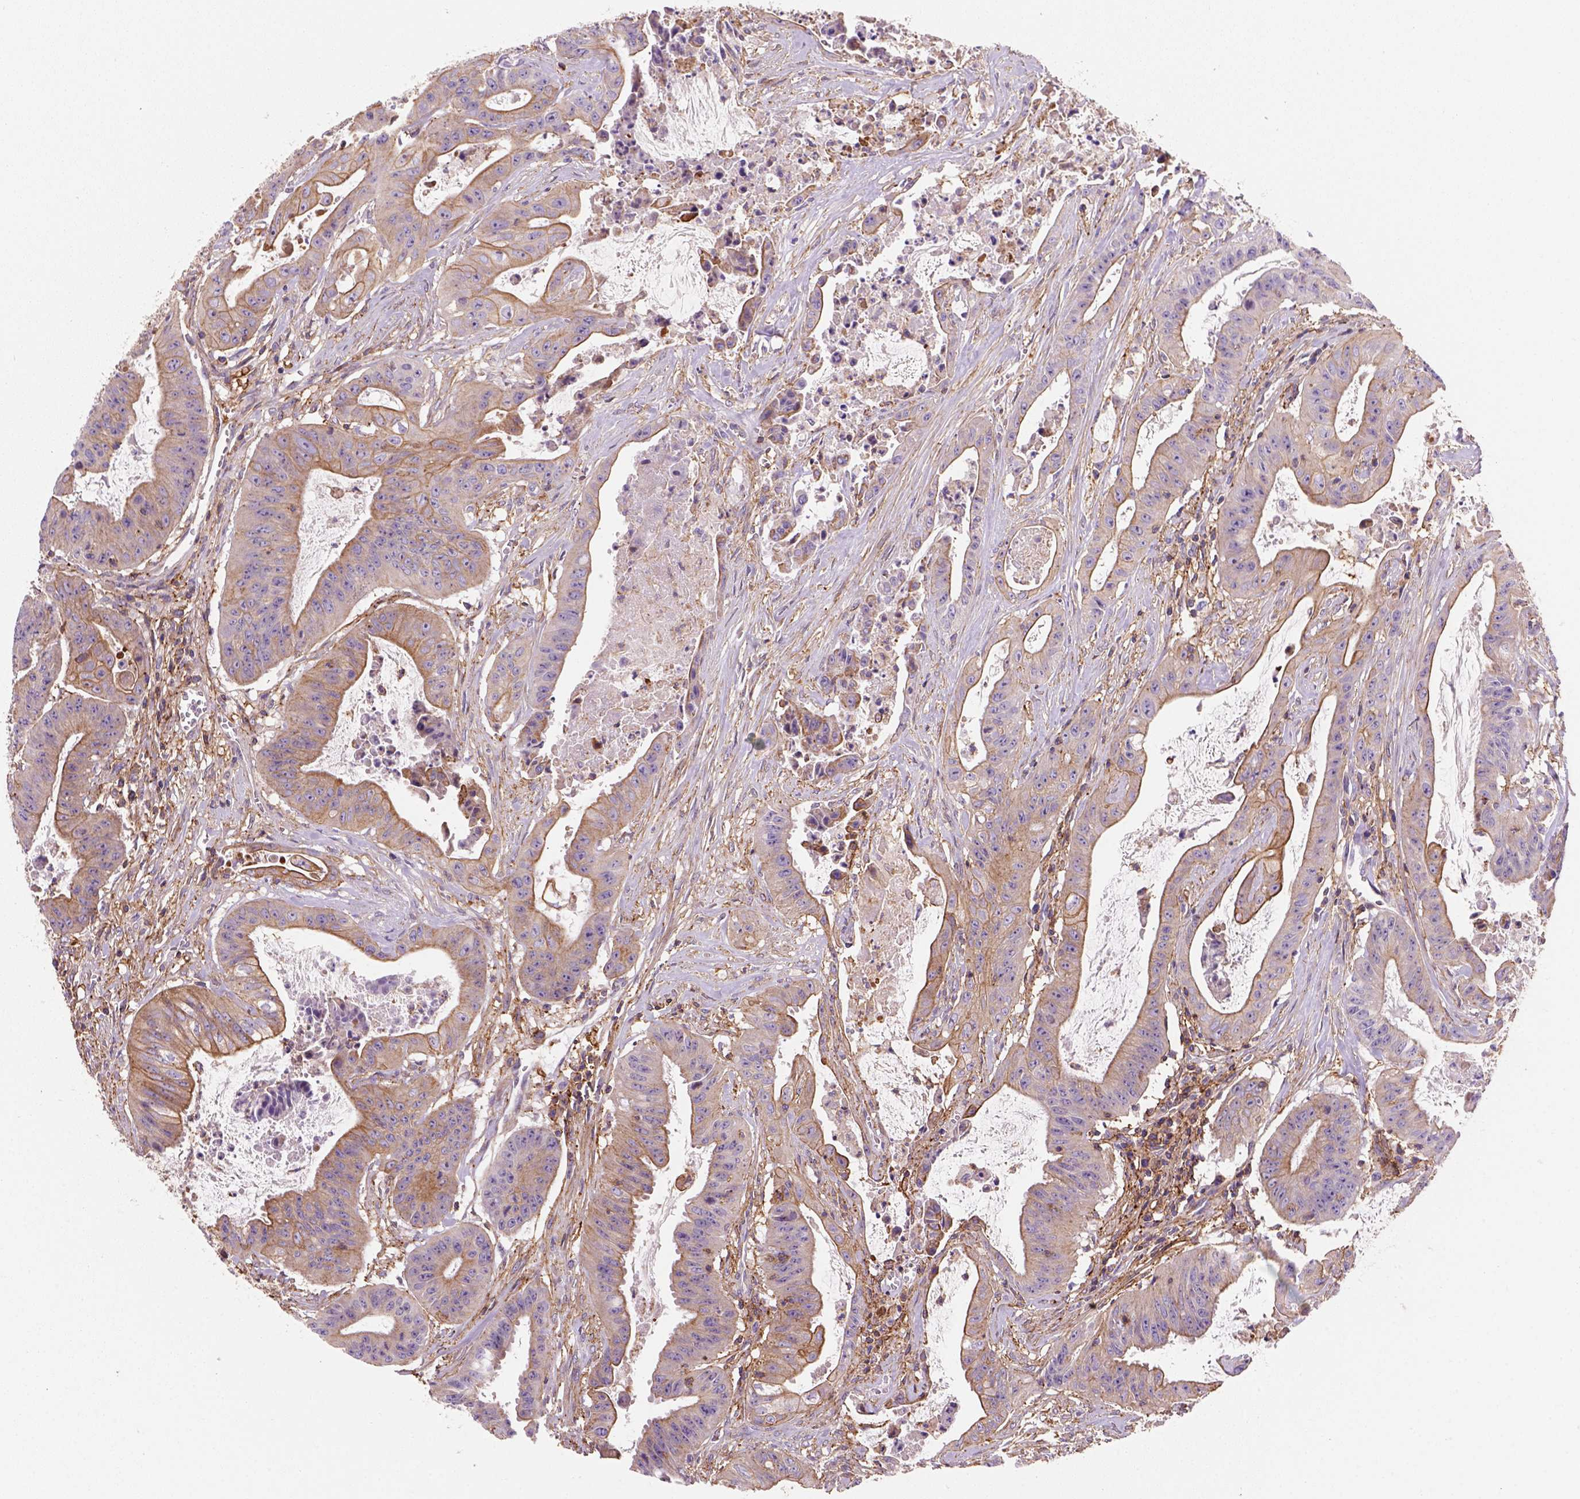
{"staining": {"intensity": "moderate", "quantity": ">75%", "location": "cytoplasmic/membranous"}, "tissue": "colorectal cancer", "cell_type": "Tumor cells", "image_type": "cancer", "snomed": [{"axis": "morphology", "description": "Adenocarcinoma, NOS"}, {"axis": "topography", "description": "Colon"}], "caption": "The histopathology image displays staining of colorectal cancer, revealing moderate cytoplasmic/membranous protein expression (brown color) within tumor cells. The protein is stained brown, and the nuclei are stained in blue (DAB (3,3'-diaminobenzidine) IHC with brightfield microscopy, high magnification).", "gene": "GPRC5D", "patient": {"sex": "male", "age": 33}}